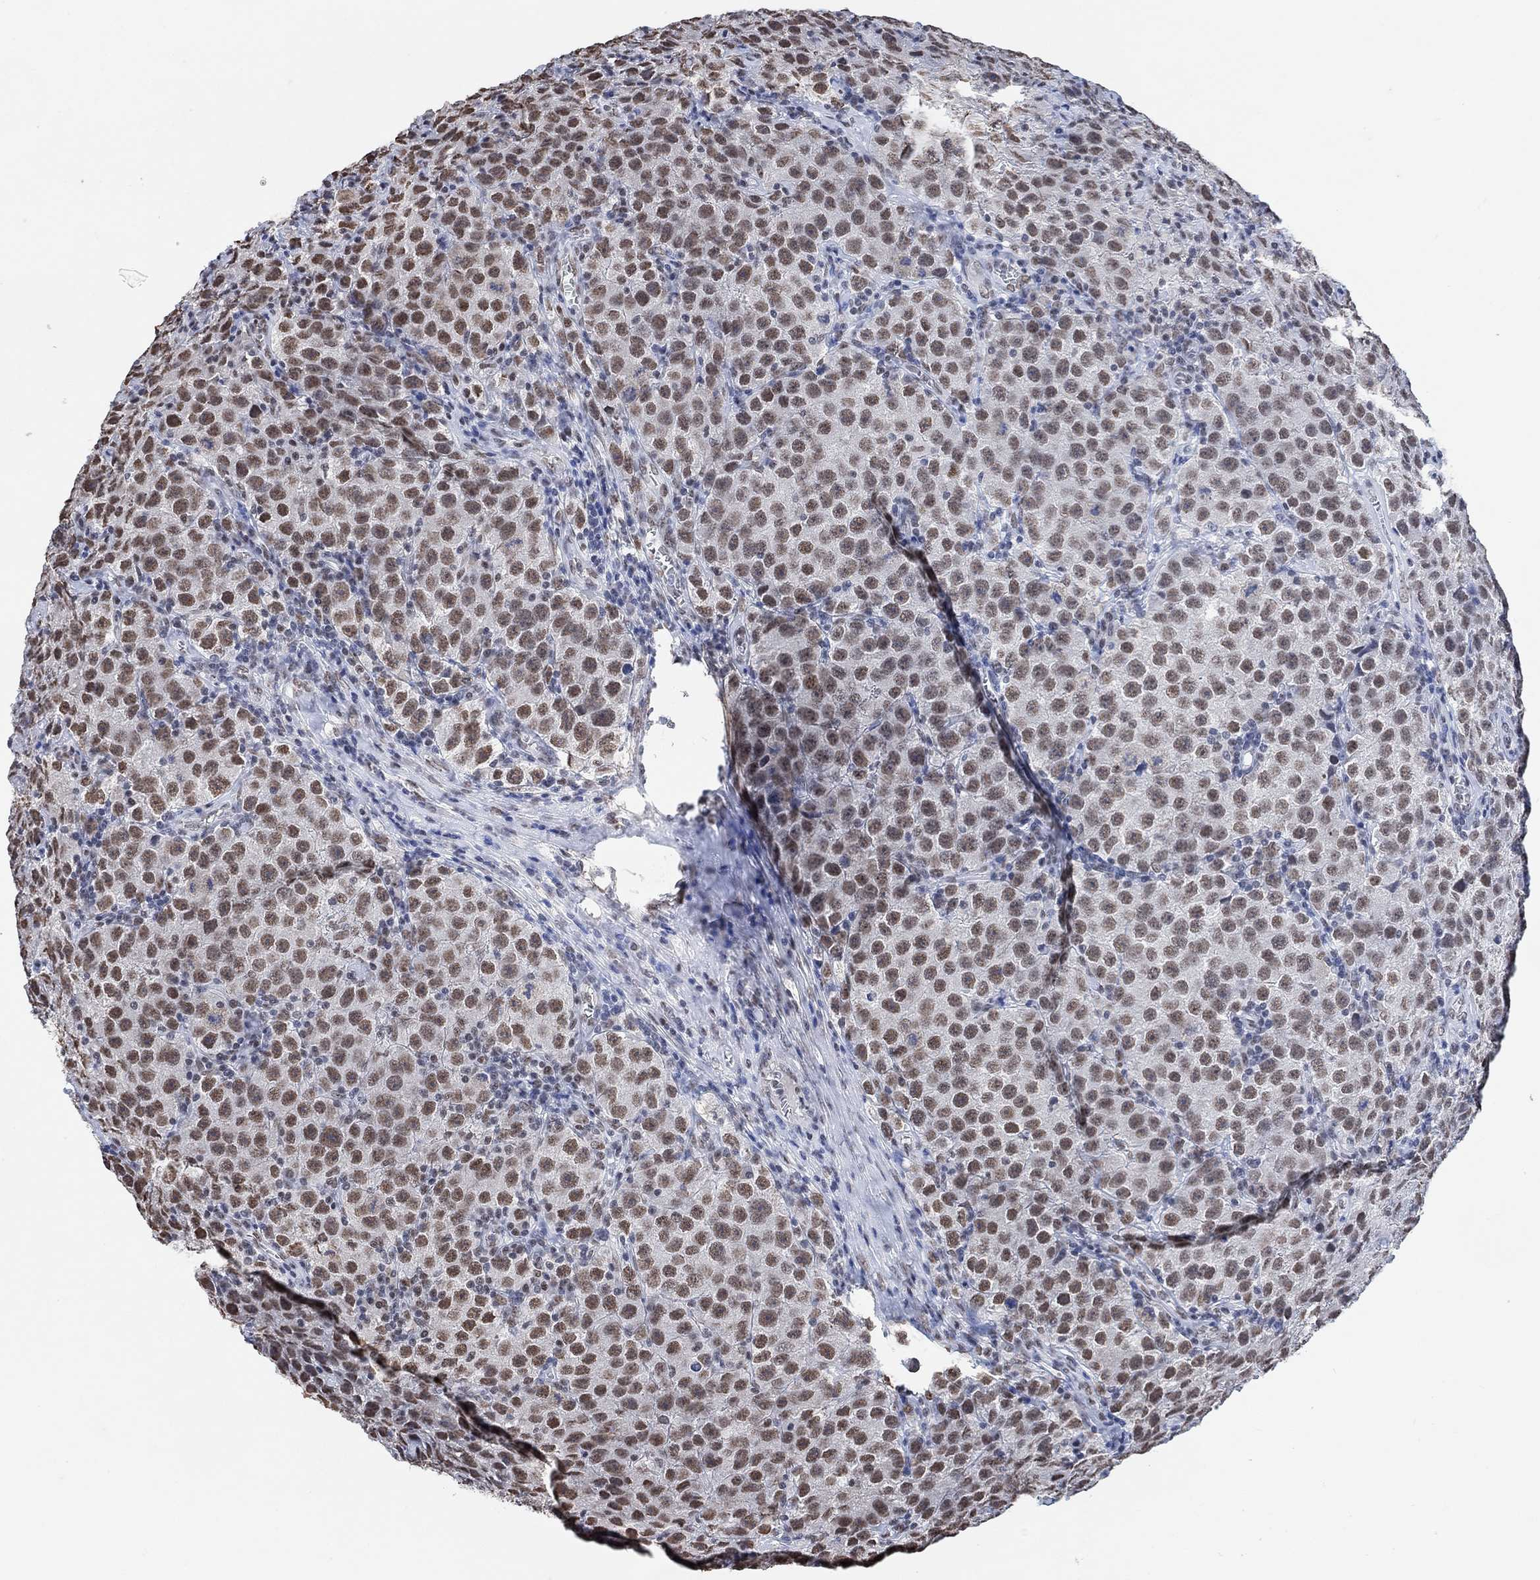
{"staining": {"intensity": "moderate", "quantity": ">75%", "location": "nuclear"}, "tissue": "testis cancer", "cell_type": "Tumor cells", "image_type": "cancer", "snomed": [{"axis": "morphology", "description": "Seminoma, NOS"}, {"axis": "topography", "description": "Testis"}], "caption": "Protein positivity by IHC shows moderate nuclear expression in about >75% of tumor cells in testis cancer (seminoma).", "gene": "USP39", "patient": {"sex": "male", "age": 52}}